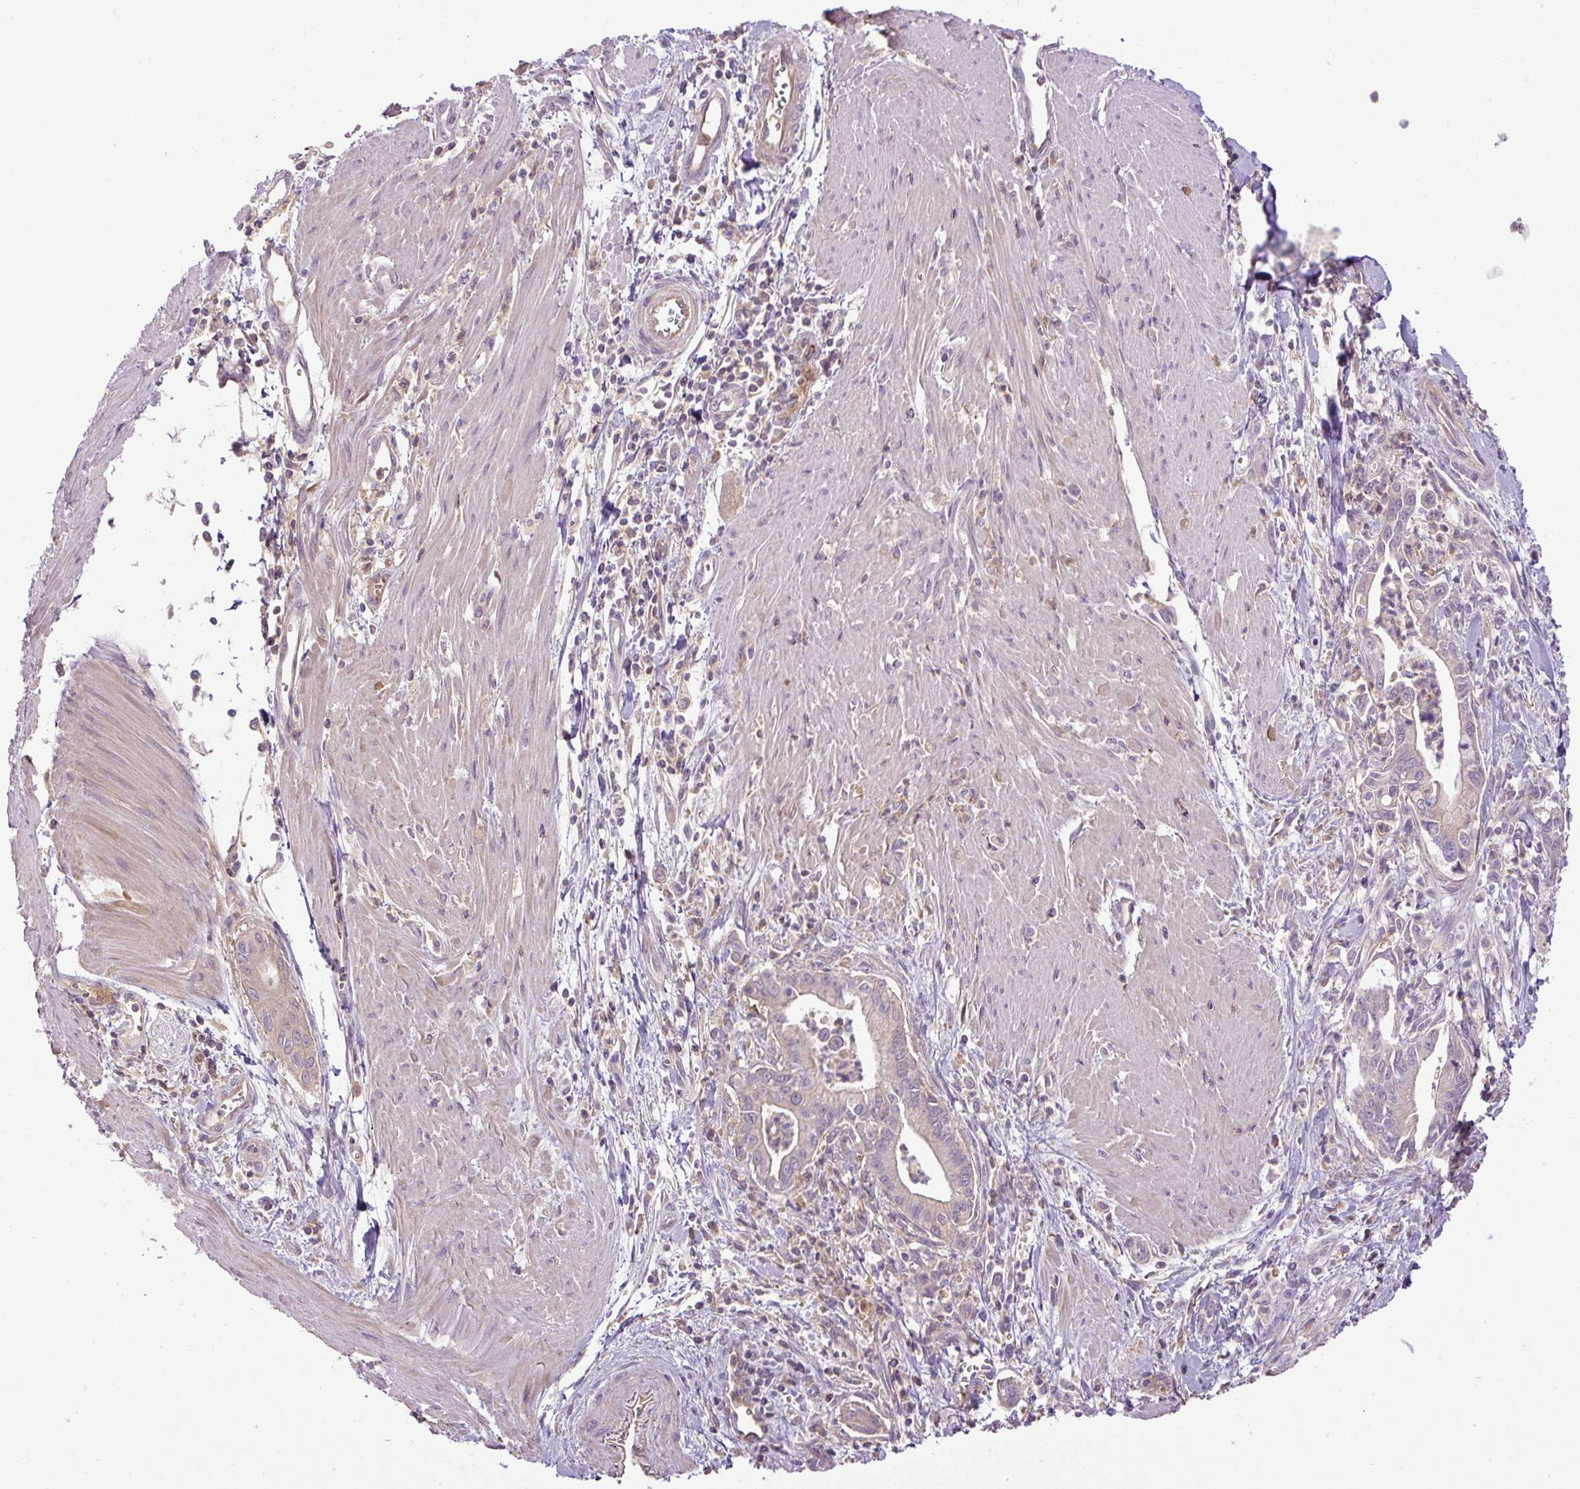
{"staining": {"intensity": "negative", "quantity": "none", "location": "none"}, "tissue": "pancreatic cancer", "cell_type": "Tumor cells", "image_type": "cancer", "snomed": [{"axis": "morphology", "description": "Adenocarcinoma, NOS"}, {"axis": "topography", "description": "Pancreas"}], "caption": "Image shows no significant protein expression in tumor cells of adenocarcinoma (pancreatic). (DAB (3,3'-diaminobenzidine) immunohistochemistry (IHC), high magnification).", "gene": "CXCL13", "patient": {"sex": "male", "age": 78}}